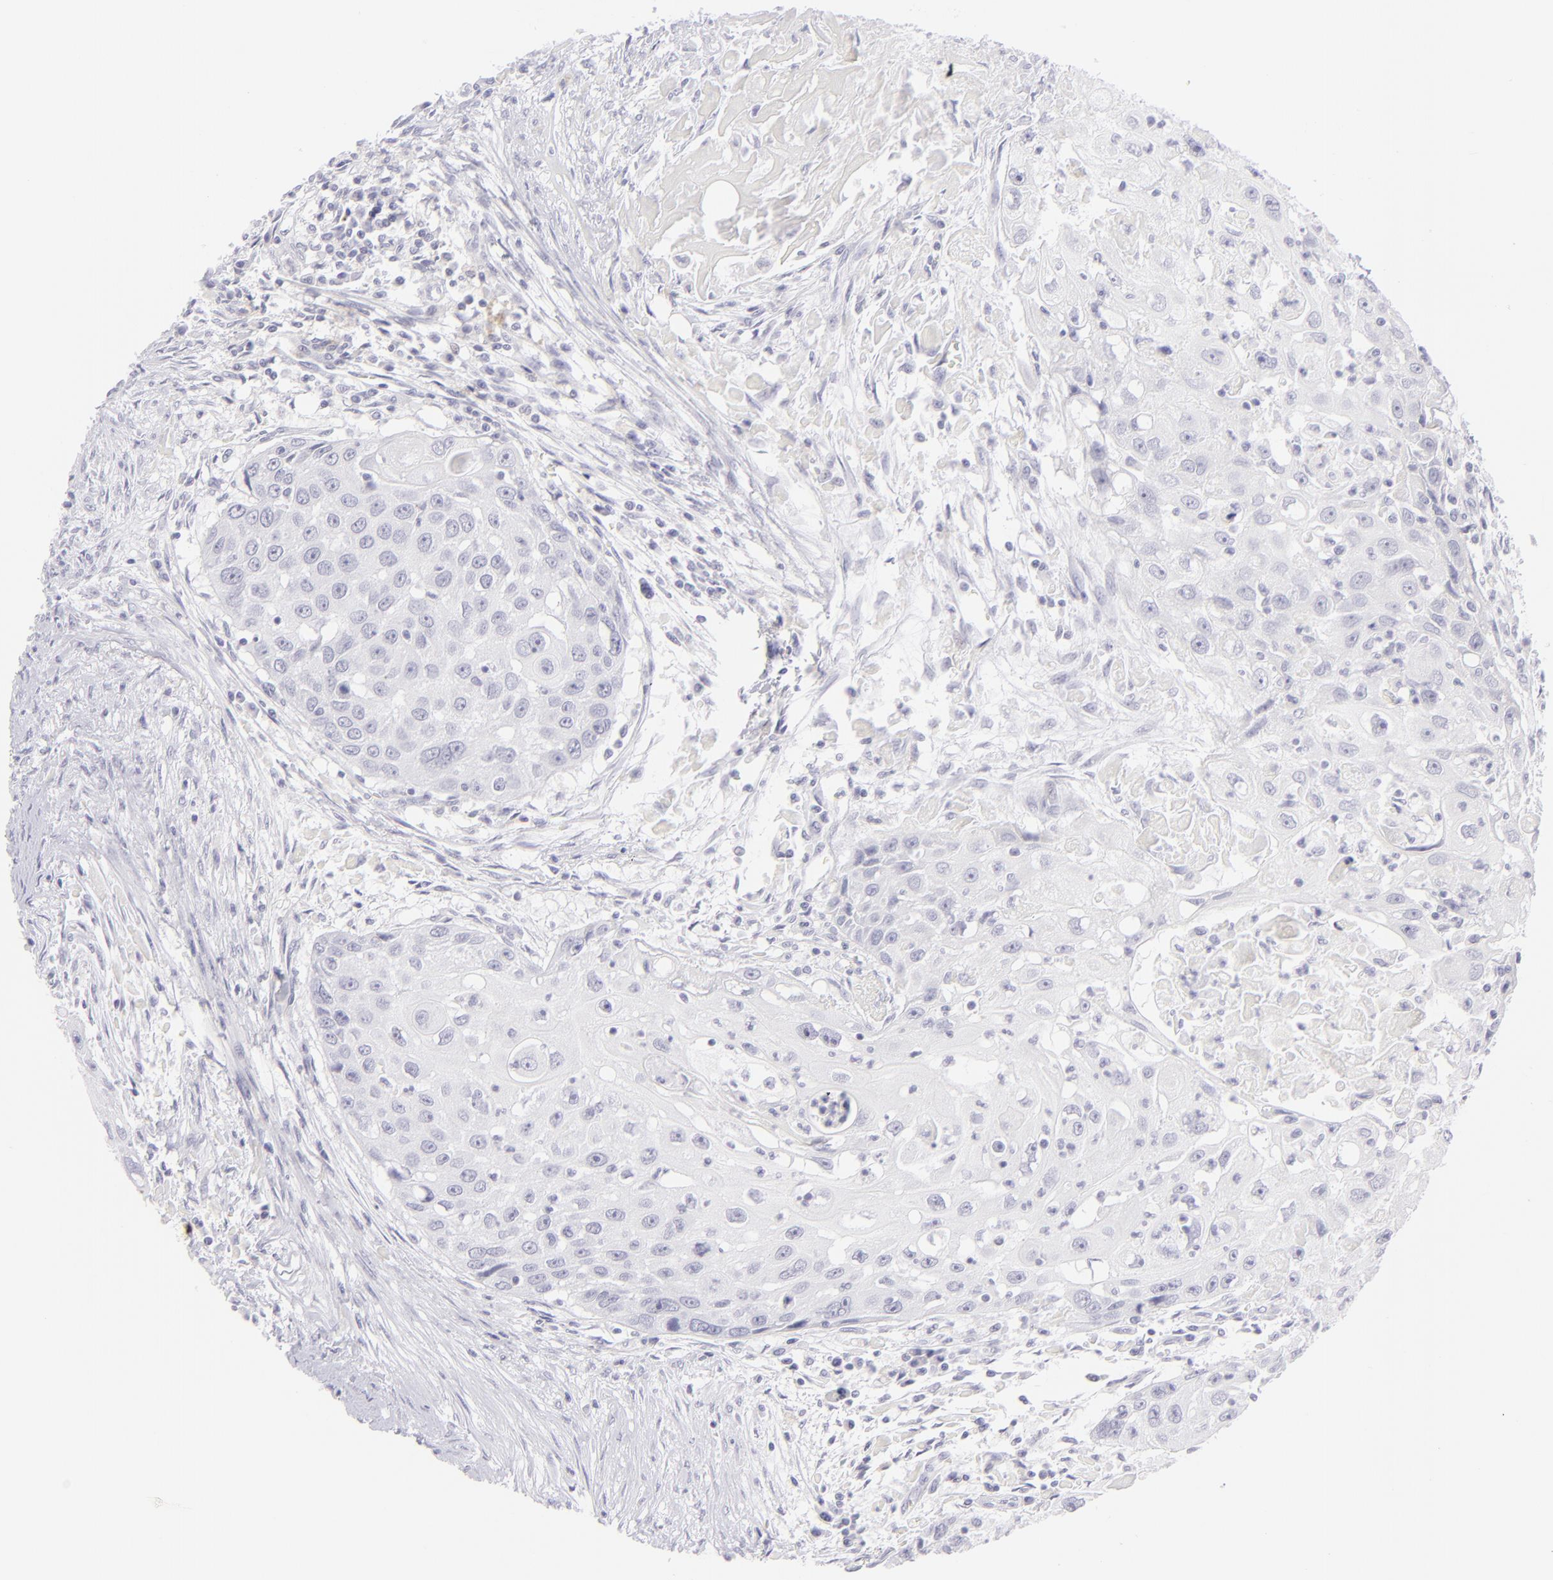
{"staining": {"intensity": "negative", "quantity": "none", "location": "none"}, "tissue": "head and neck cancer", "cell_type": "Tumor cells", "image_type": "cancer", "snomed": [{"axis": "morphology", "description": "Squamous cell carcinoma, NOS"}, {"axis": "topography", "description": "Head-Neck"}], "caption": "An IHC image of squamous cell carcinoma (head and neck) is shown. There is no staining in tumor cells of squamous cell carcinoma (head and neck). The staining was performed using DAB to visualize the protein expression in brown, while the nuclei were stained in blue with hematoxylin (Magnification: 20x).", "gene": "FCER2", "patient": {"sex": "male", "age": 64}}